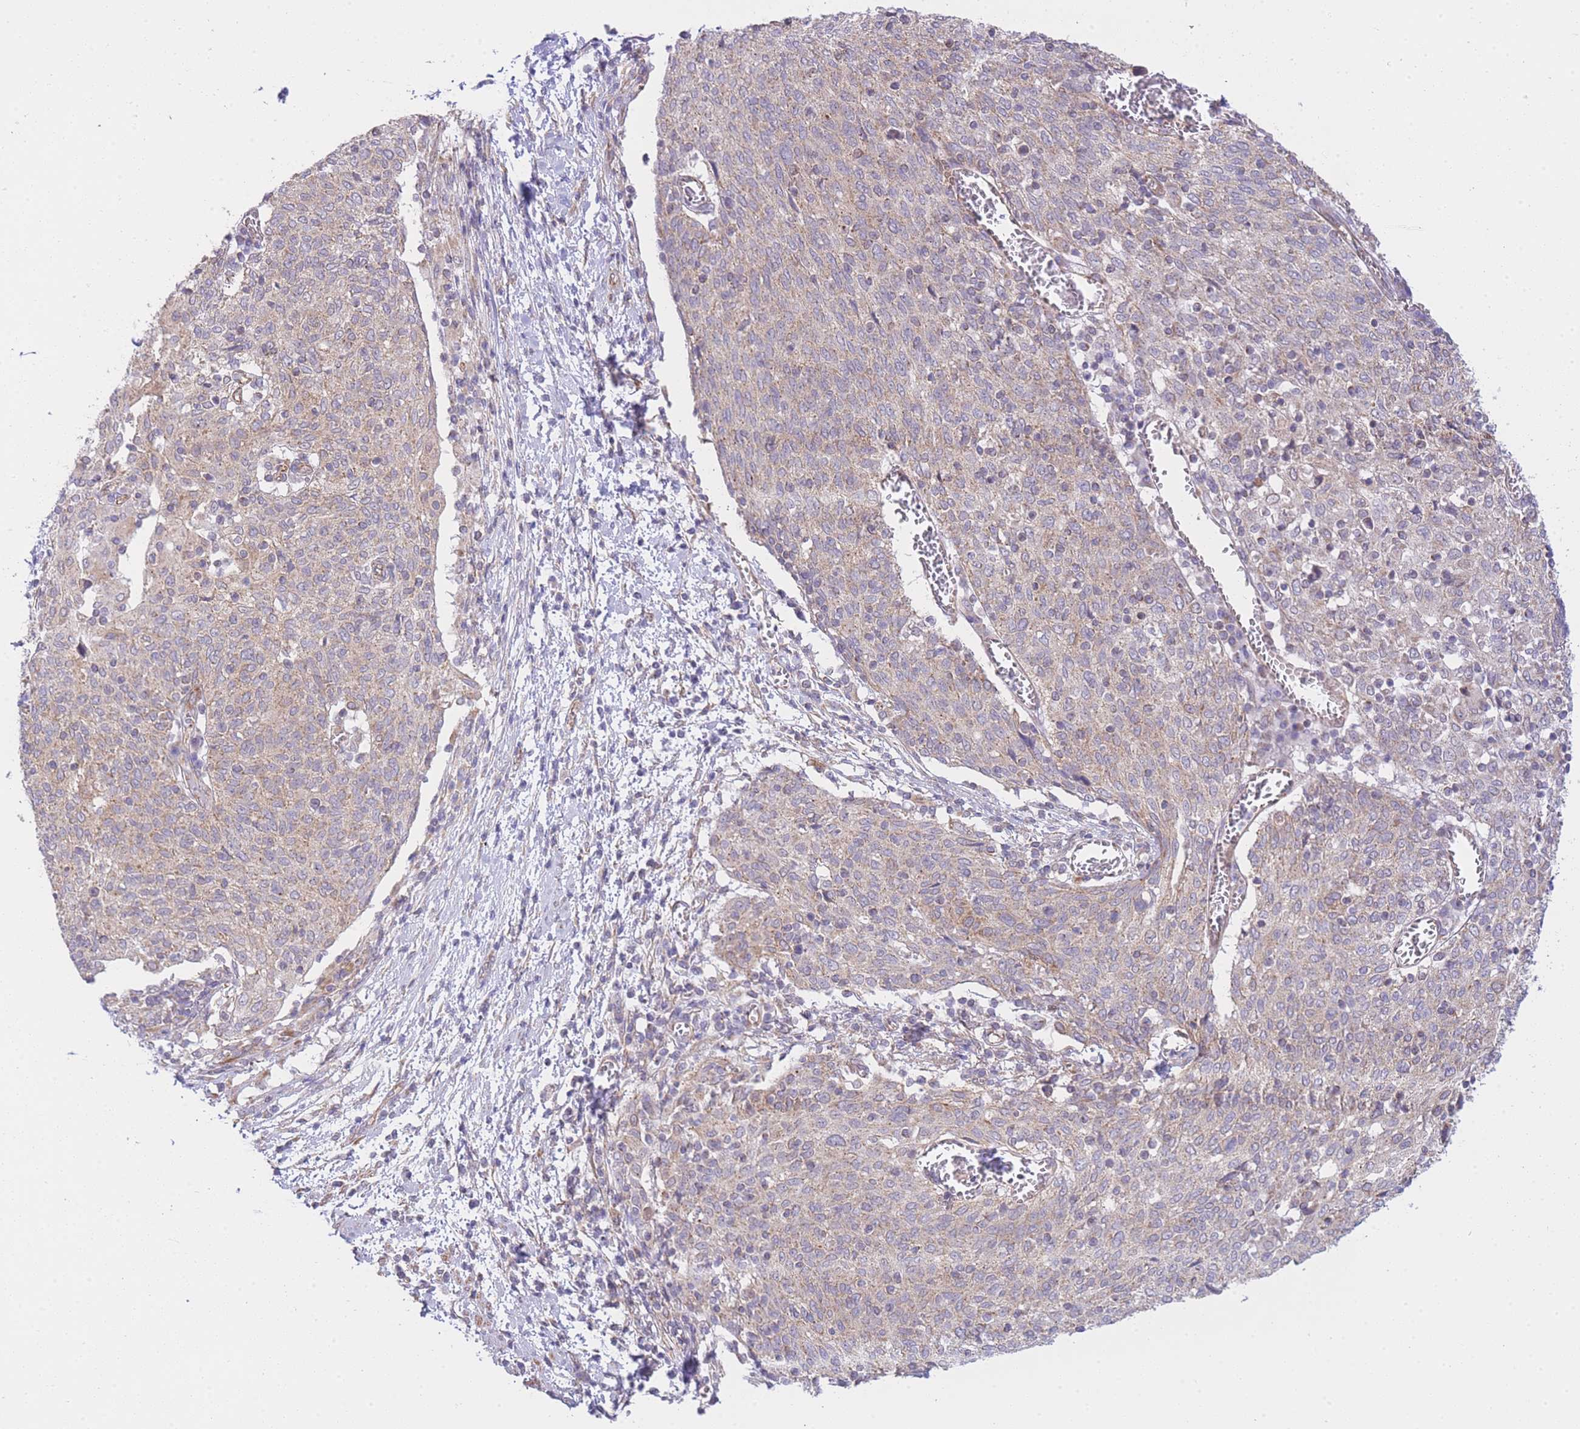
{"staining": {"intensity": "weak", "quantity": "25%-75%", "location": "cytoplasmic/membranous"}, "tissue": "cervical cancer", "cell_type": "Tumor cells", "image_type": "cancer", "snomed": [{"axis": "morphology", "description": "Squamous cell carcinoma, NOS"}, {"axis": "topography", "description": "Cervix"}], "caption": "The image shows immunohistochemical staining of cervical squamous cell carcinoma. There is weak cytoplasmic/membranous expression is present in approximately 25%-75% of tumor cells. (DAB = brown stain, brightfield microscopy at high magnification).", "gene": "CTBP1", "patient": {"sex": "female", "age": 52}}